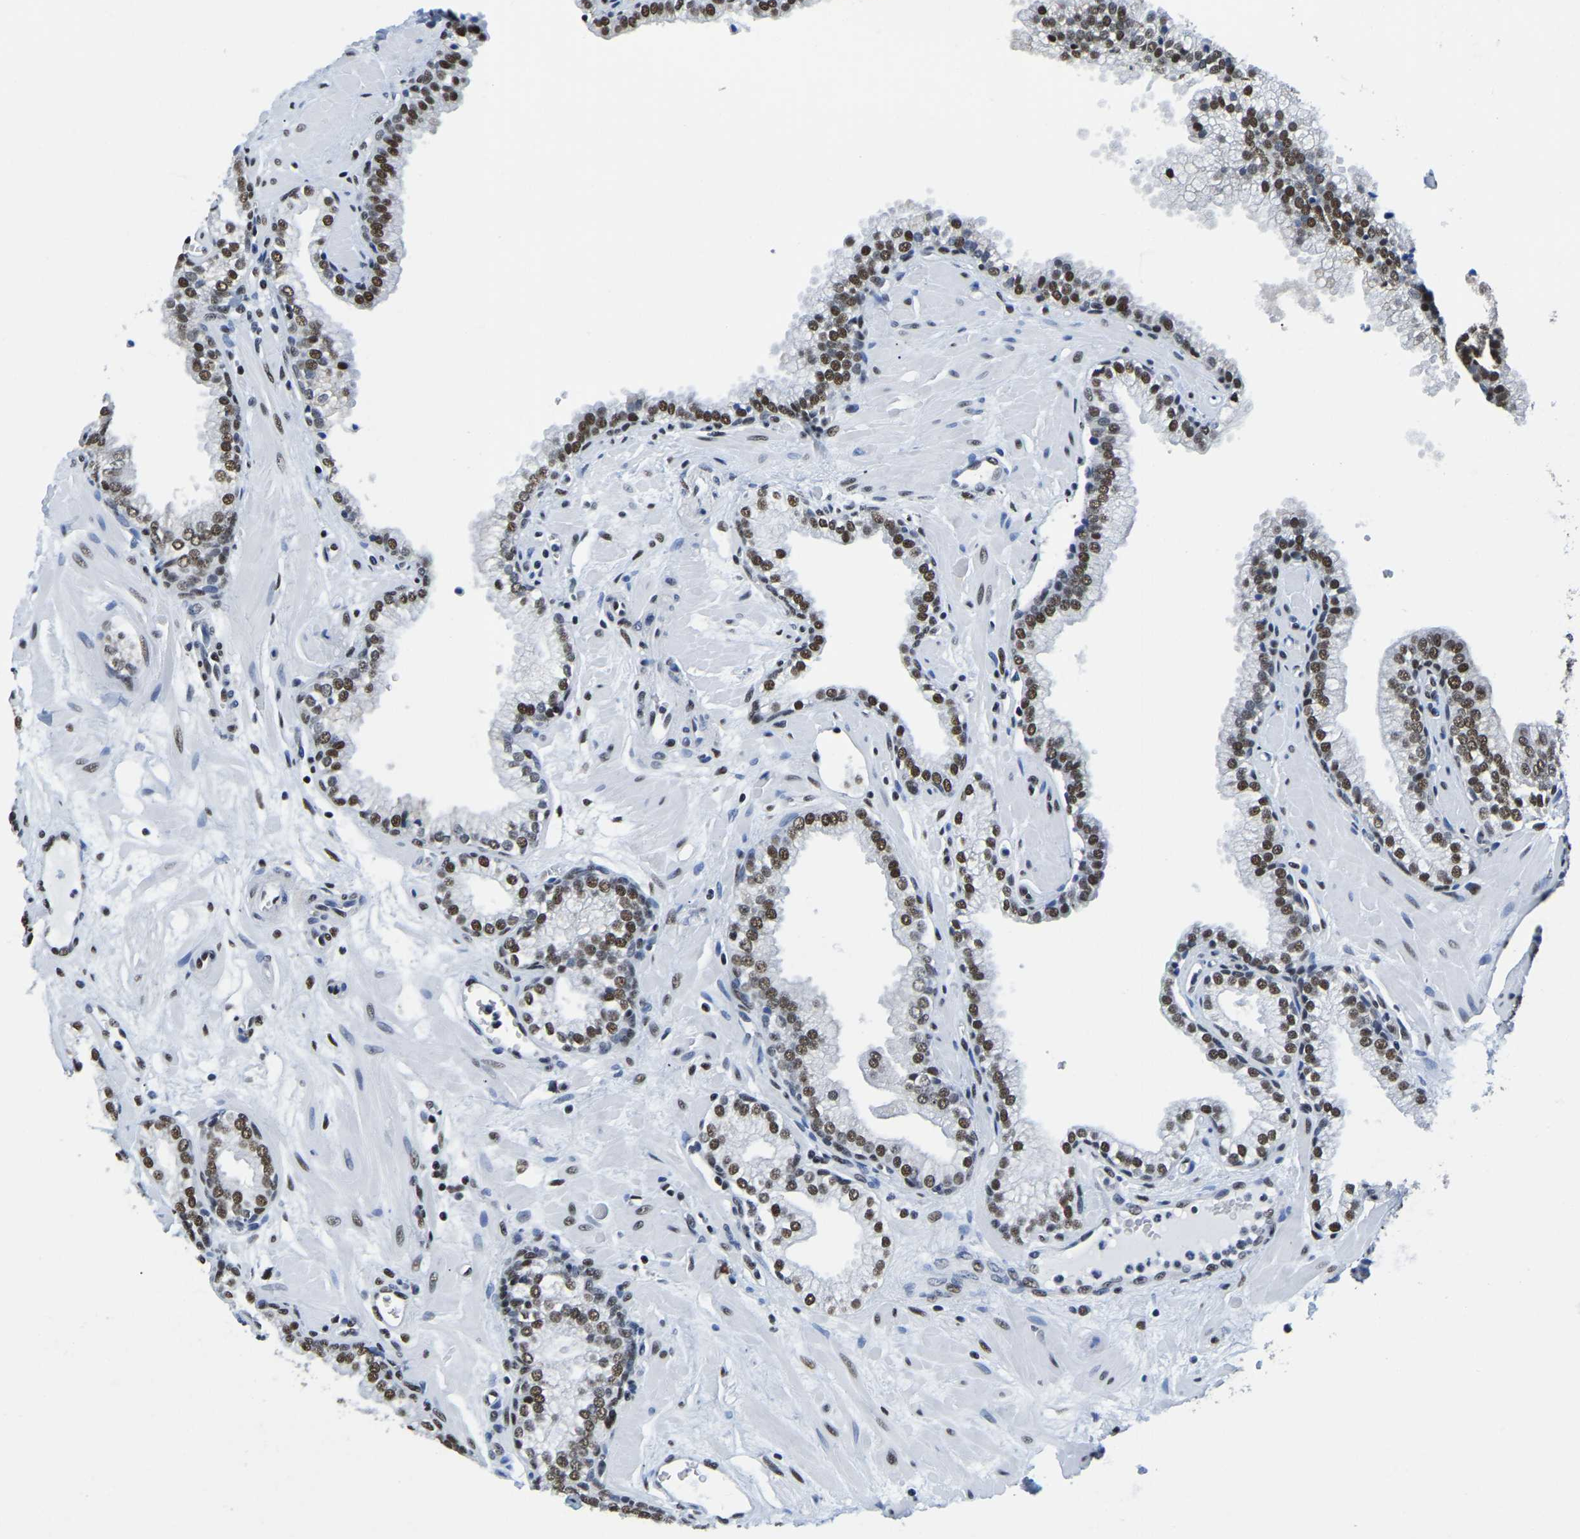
{"staining": {"intensity": "strong", "quantity": ">75%", "location": "nuclear"}, "tissue": "prostate", "cell_type": "Glandular cells", "image_type": "normal", "snomed": [{"axis": "morphology", "description": "Normal tissue, NOS"}, {"axis": "morphology", "description": "Urothelial carcinoma, Low grade"}, {"axis": "topography", "description": "Urinary bladder"}, {"axis": "topography", "description": "Prostate"}], "caption": "The immunohistochemical stain labels strong nuclear positivity in glandular cells of unremarkable prostate.", "gene": "UBA1", "patient": {"sex": "male", "age": 60}}